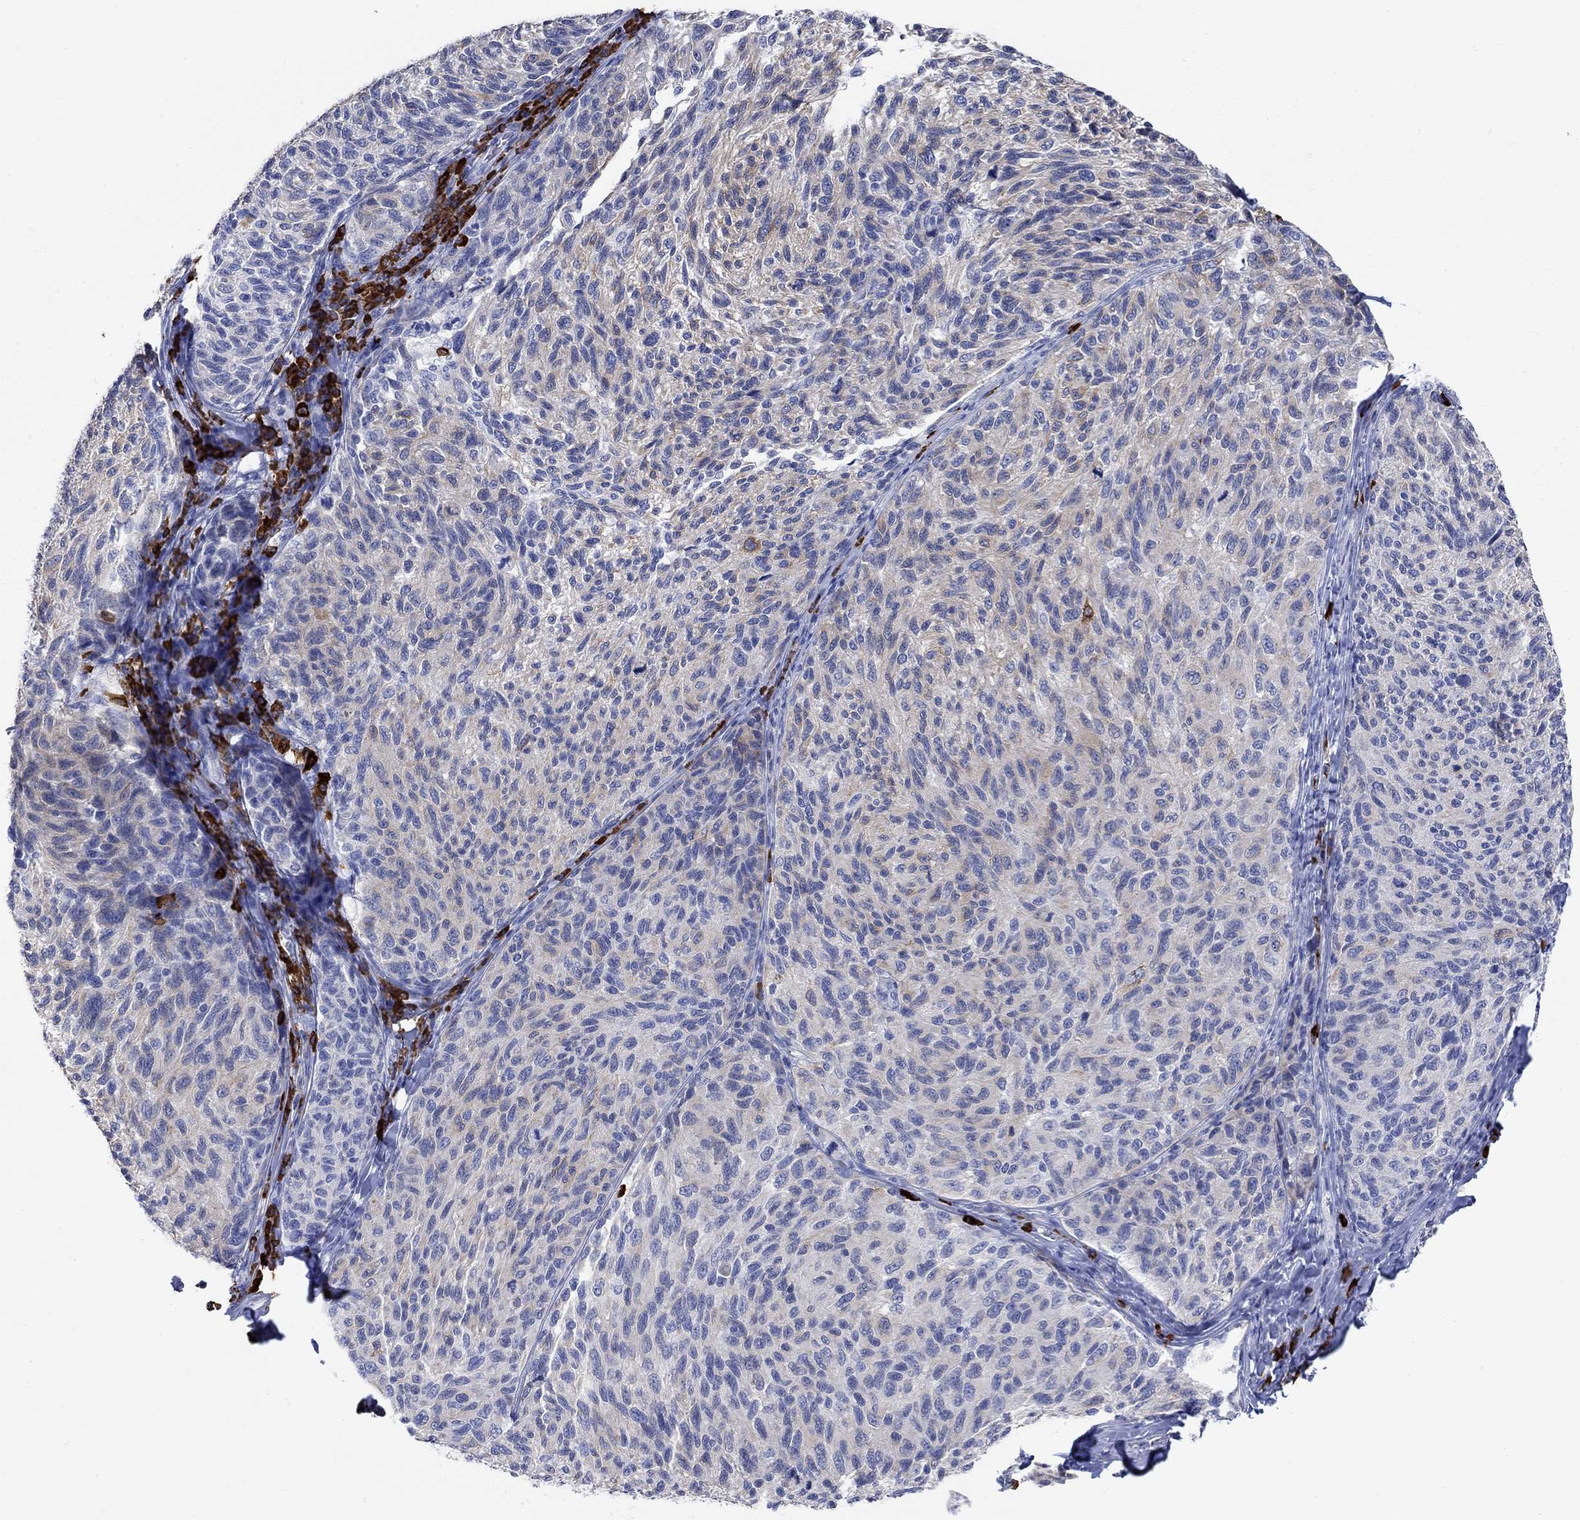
{"staining": {"intensity": "weak", "quantity": "<25%", "location": "cytoplasmic/membranous"}, "tissue": "melanoma", "cell_type": "Tumor cells", "image_type": "cancer", "snomed": [{"axis": "morphology", "description": "Malignant melanoma, NOS"}, {"axis": "topography", "description": "Skin"}], "caption": "Malignant melanoma was stained to show a protein in brown. There is no significant expression in tumor cells.", "gene": "P2RY6", "patient": {"sex": "female", "age": 73}}